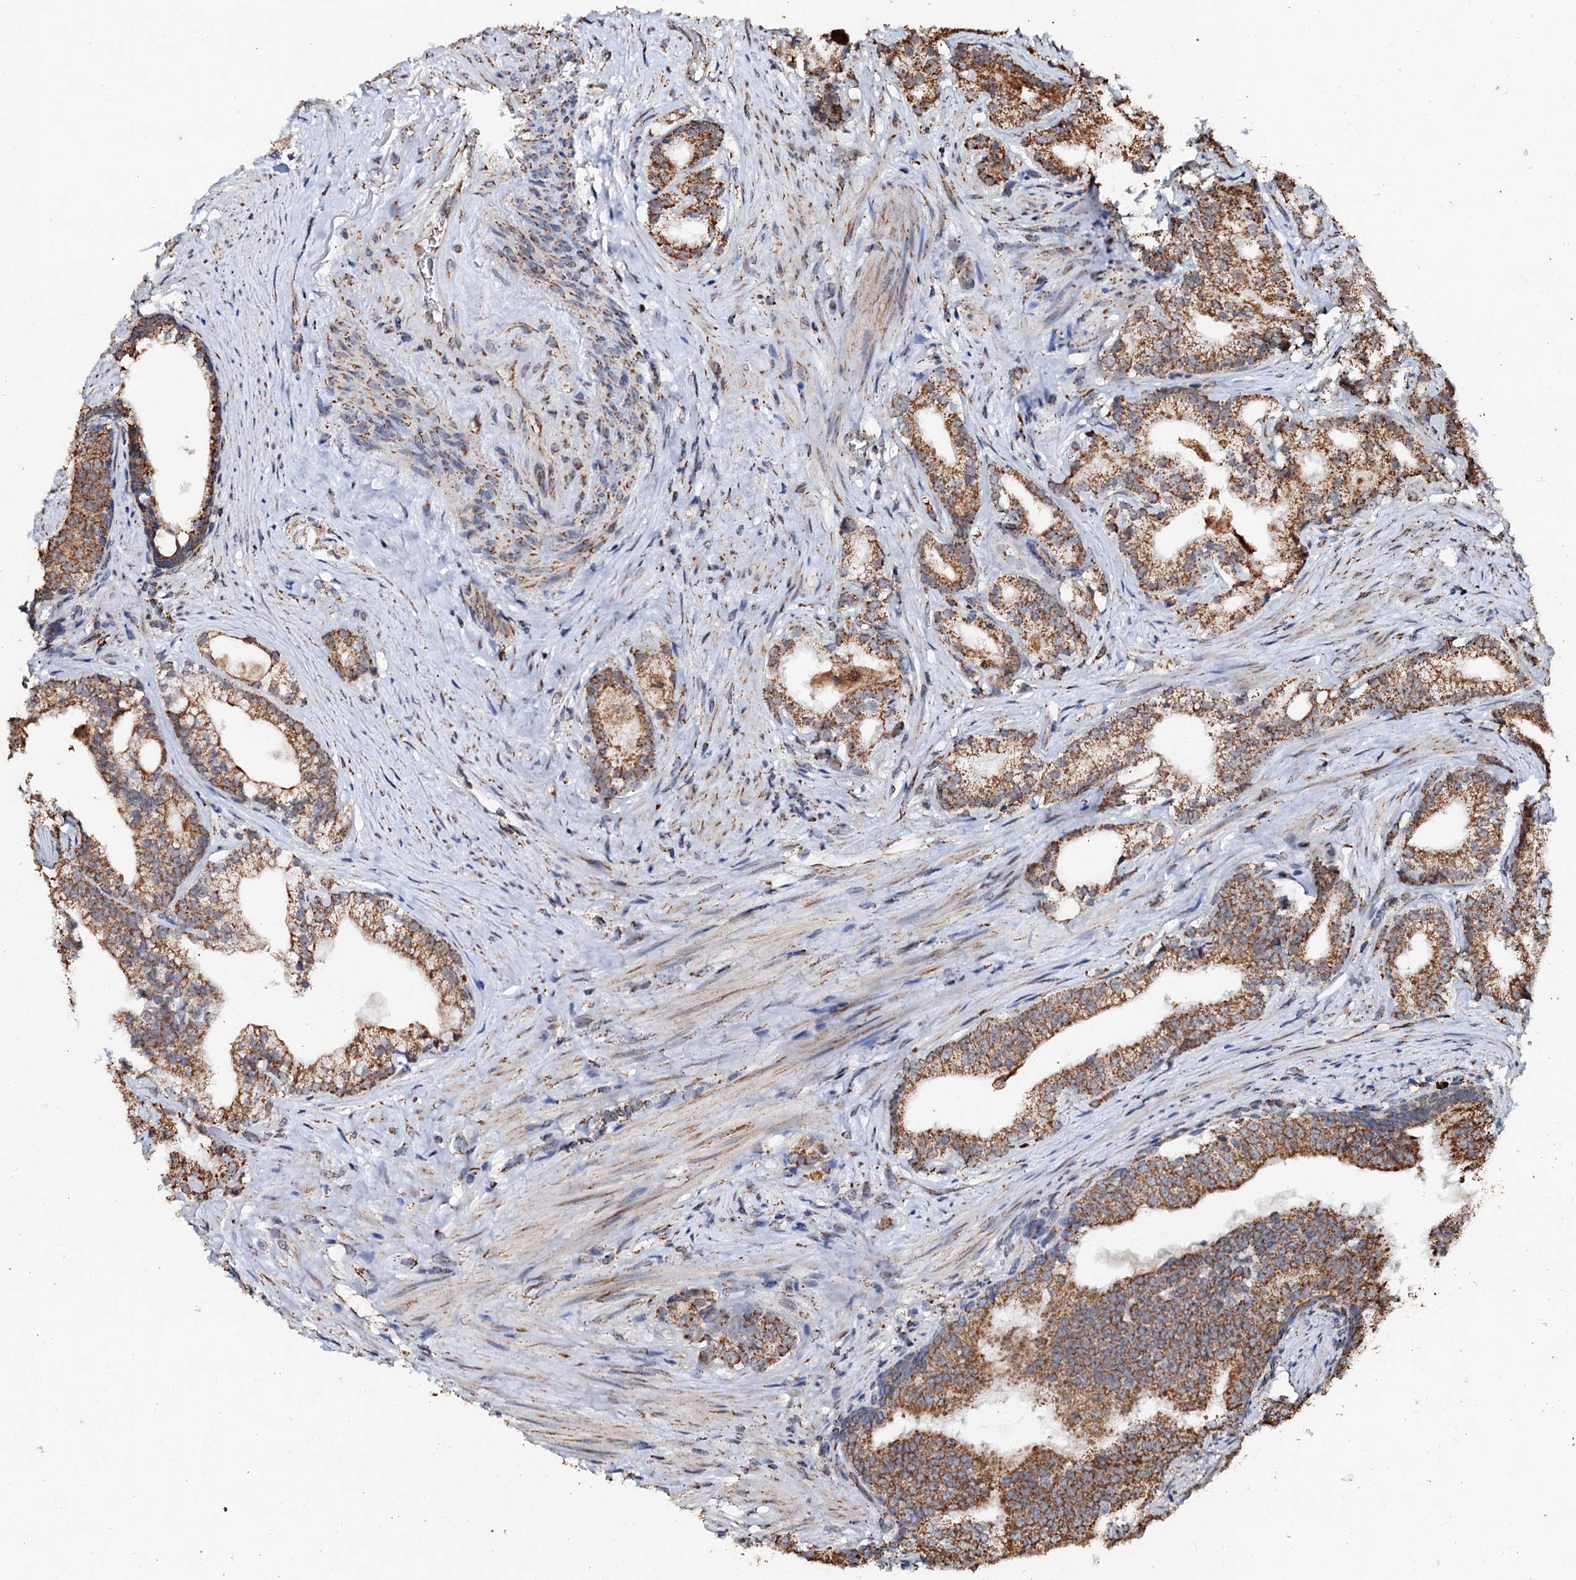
{"staining": {"intensity": "moderate", "quantity": ">75%", "location": "cytoplasmic/membranous"}, "tissue": "prostate cancer", "cell_type": "Tumor cells", "image_type": "cancer", "snomed": [{"axis": "morphology", "description": "Adenocarcinoma, Low grade"}, {"axis": "topography", "description": "Prostate"}], "caption": "Immunohistochemistry of human prostate cancer (adenocarcinoma (low-grade)) demonstrates medium levels of moderate cytoplasmic/membranous staining in about >75% of tumor cells.", "gene": "SECISBP2L", "patient": {"sex": "male", "age": 71}}